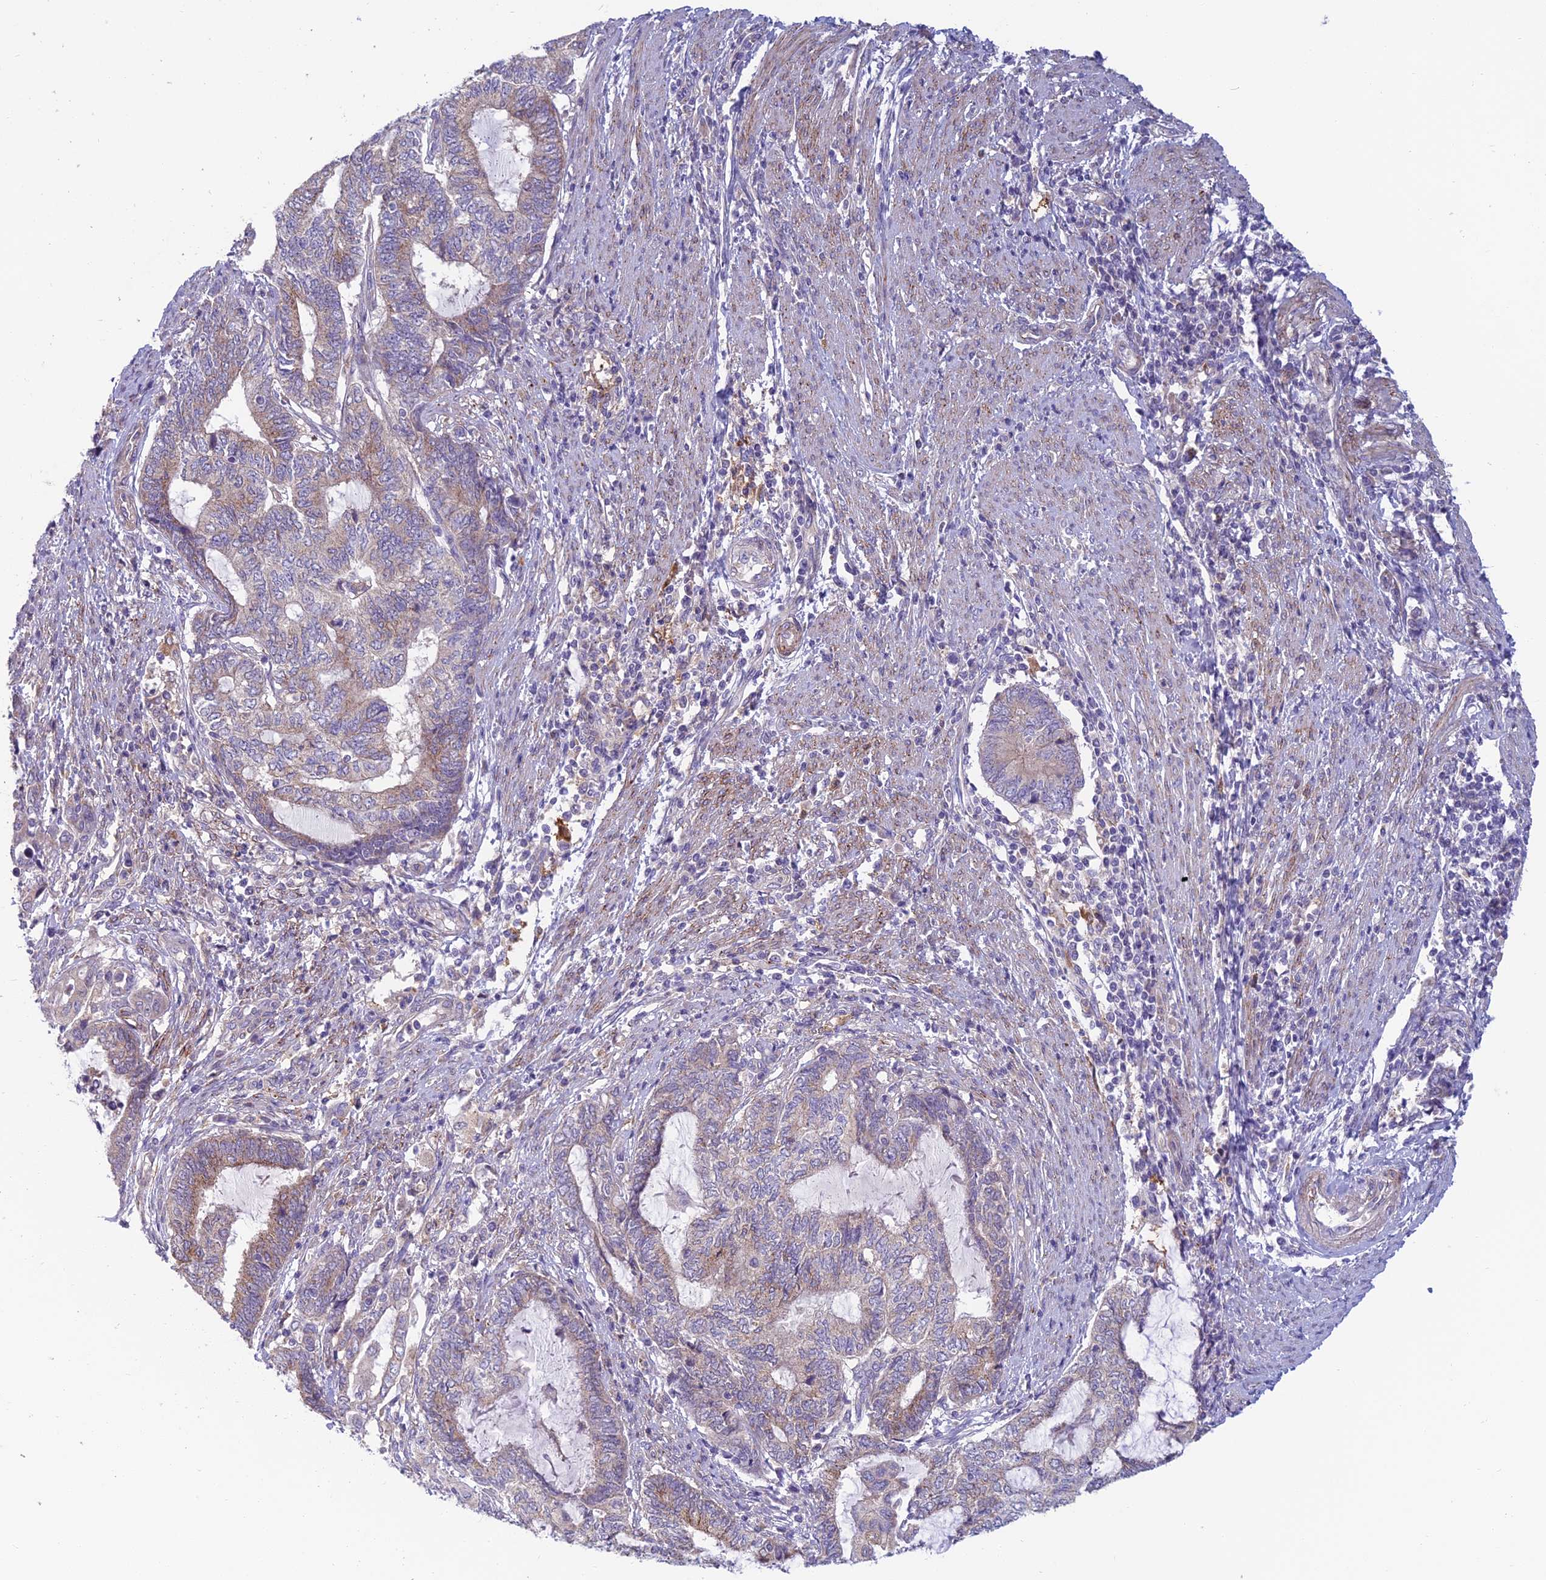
{"staining": {"intensity": "weak", "quantity": "25%-75%", "location": "cytoplasmic/membranous"}, "tissue": "endometrial cancer", "cell_type": "Tumor cells", "image_type": "cancer", "snomed": [{"axis": "morphology", "description": "Adenocarcinoma, NOS"}, {"axis": "topography", "description": "Uterus"}, {"axis": "topography", "description": "Endometrium"}], "caption": "A histopathology image showing weak cytoplasmic/membranous expression in approximately 25%-75% of tumor cells in adenocarcinoma (endometrial), as visualized by brown immunohistochemical staining.", "gene": "DUS2", "patient": {"sex": "female", "age": 70}}